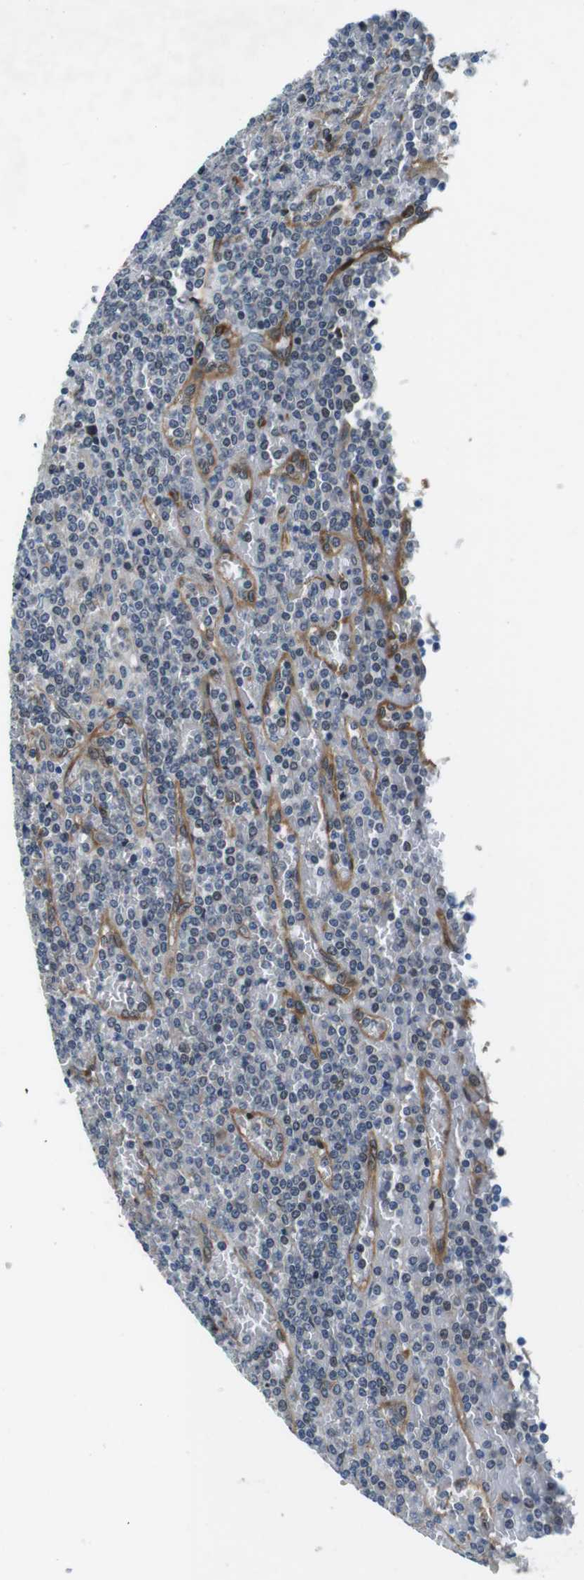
{"staining": {"intensity": "negative", "quantity": "none", "location": "none"}, "tissue": "lymphoma", "cell_type": "Tumor cells", "image_type": "cancer", "snomed": [{"axis": "morphology", "description": "Malignant lymphoma, non-Hodgkin's type, Low grade"}, {"axis": "topography", "description": "Spleen"}], "caption": "IHC photomicrograph of neoplastic tissue: human low-grade malignant lymphoma, non-Hodgkin's type stained with DAB shows no significant protein positivity in tumor cells. (Stains: DAB (3,3'-diaminobenzidine) IHC with hematoxylin counter stain, Microscopy: brightfield microscopy at high magnification).", "gene": "PALD1", "patient": {"sex": "female", "age": 19}}